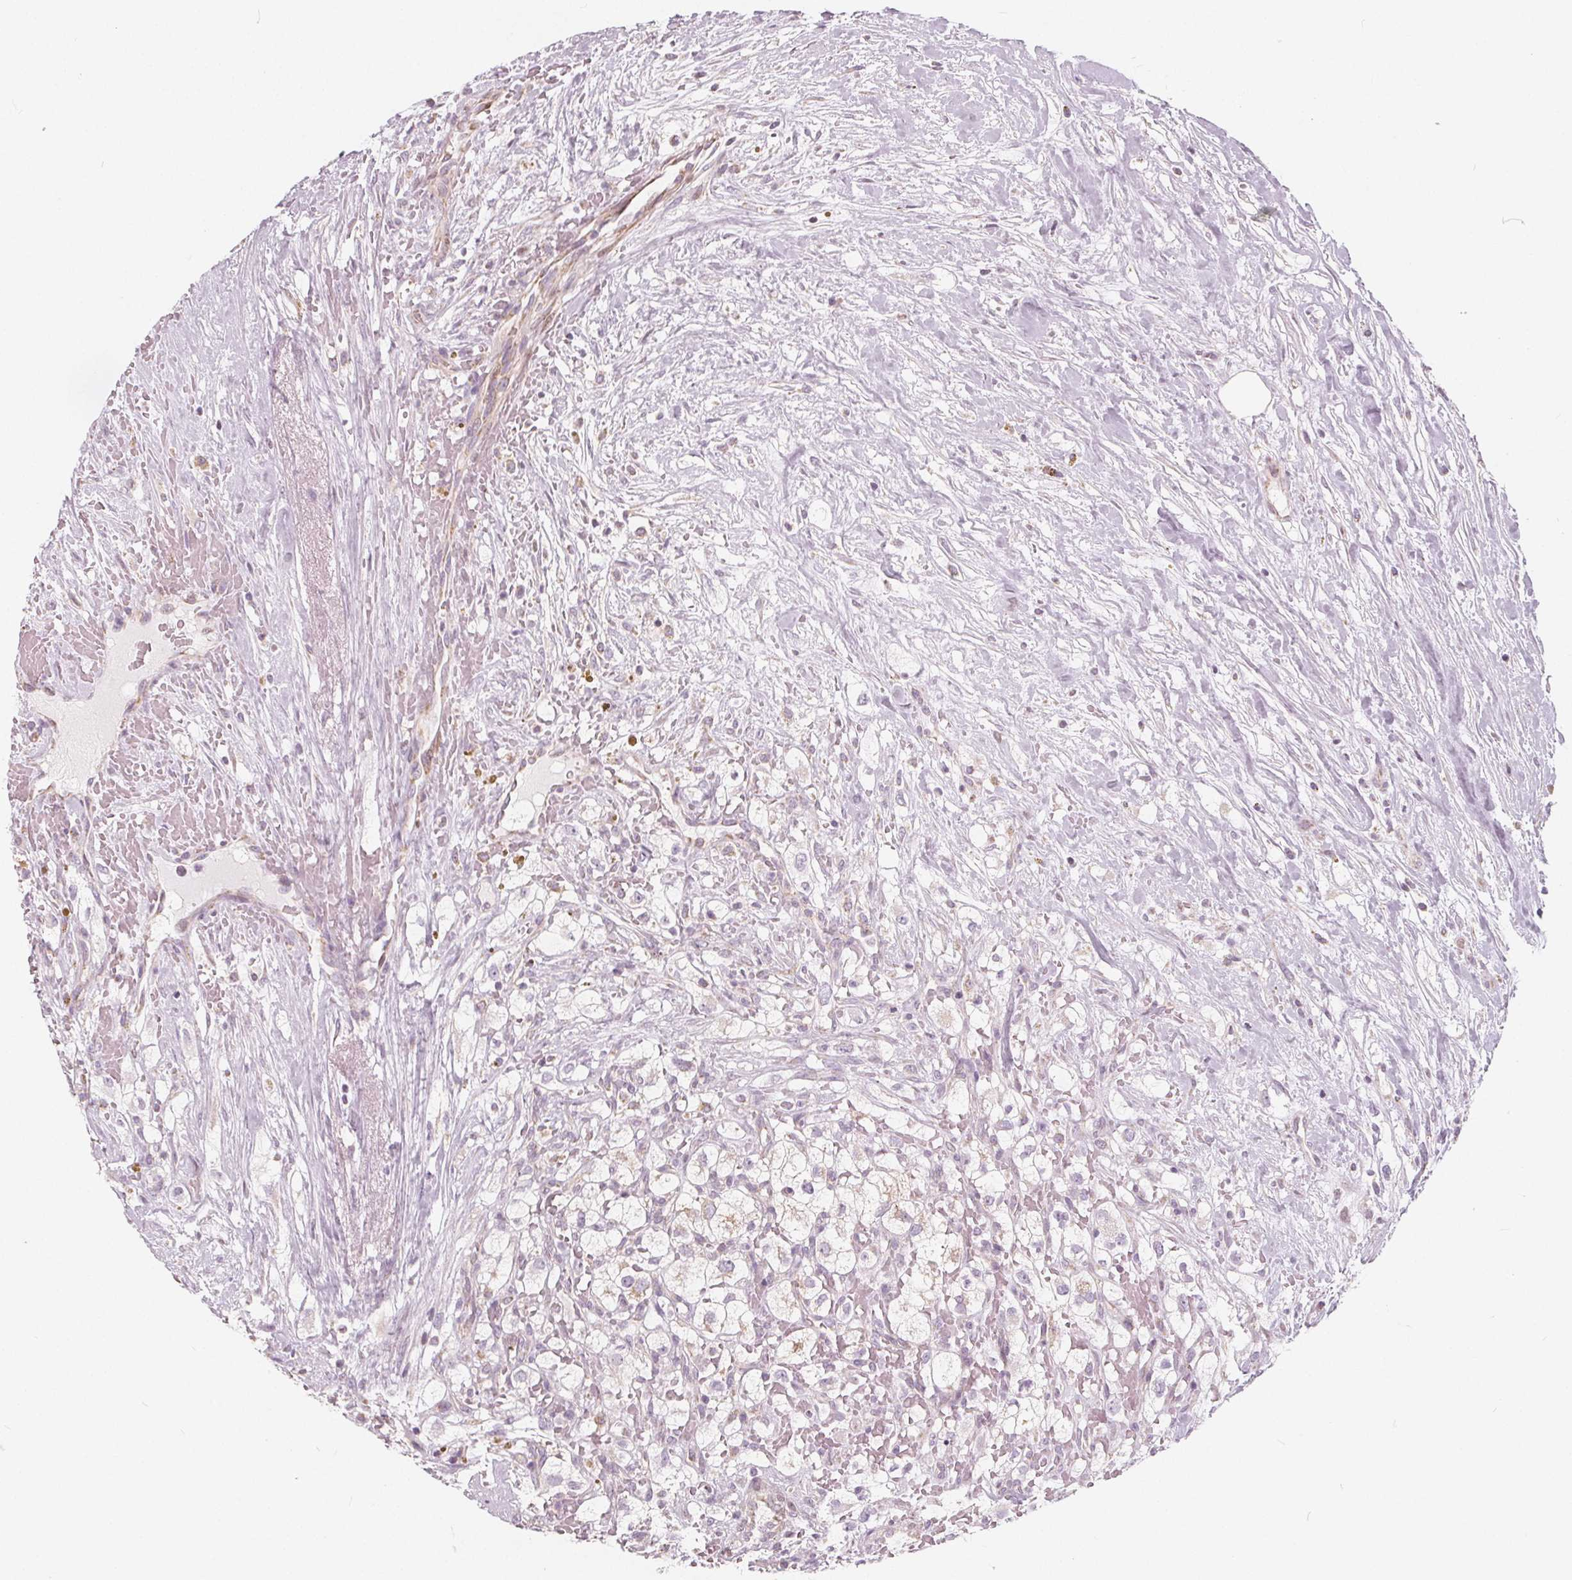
{"staining": {"intensity": "weak", "quantity": "<25%", "location": "cytoplasmic/membranous"}, "tissue": "renal cancer", "cell_type": "Tumor cells", "image_type": "cancer", "snomed": [{"axis": "morphology", "description": "Adenocarcinoma, NOS"}, {"axis": "topography", "description": "Kidney"}], "caption": "Immunohistochemistry (IHC) photomicrograph of human renal cancer stained for a protein (brown), which displays no staining in tumor cells.", "gene": "NUP210L", "patient": {"sex": "male", "age": 59}}